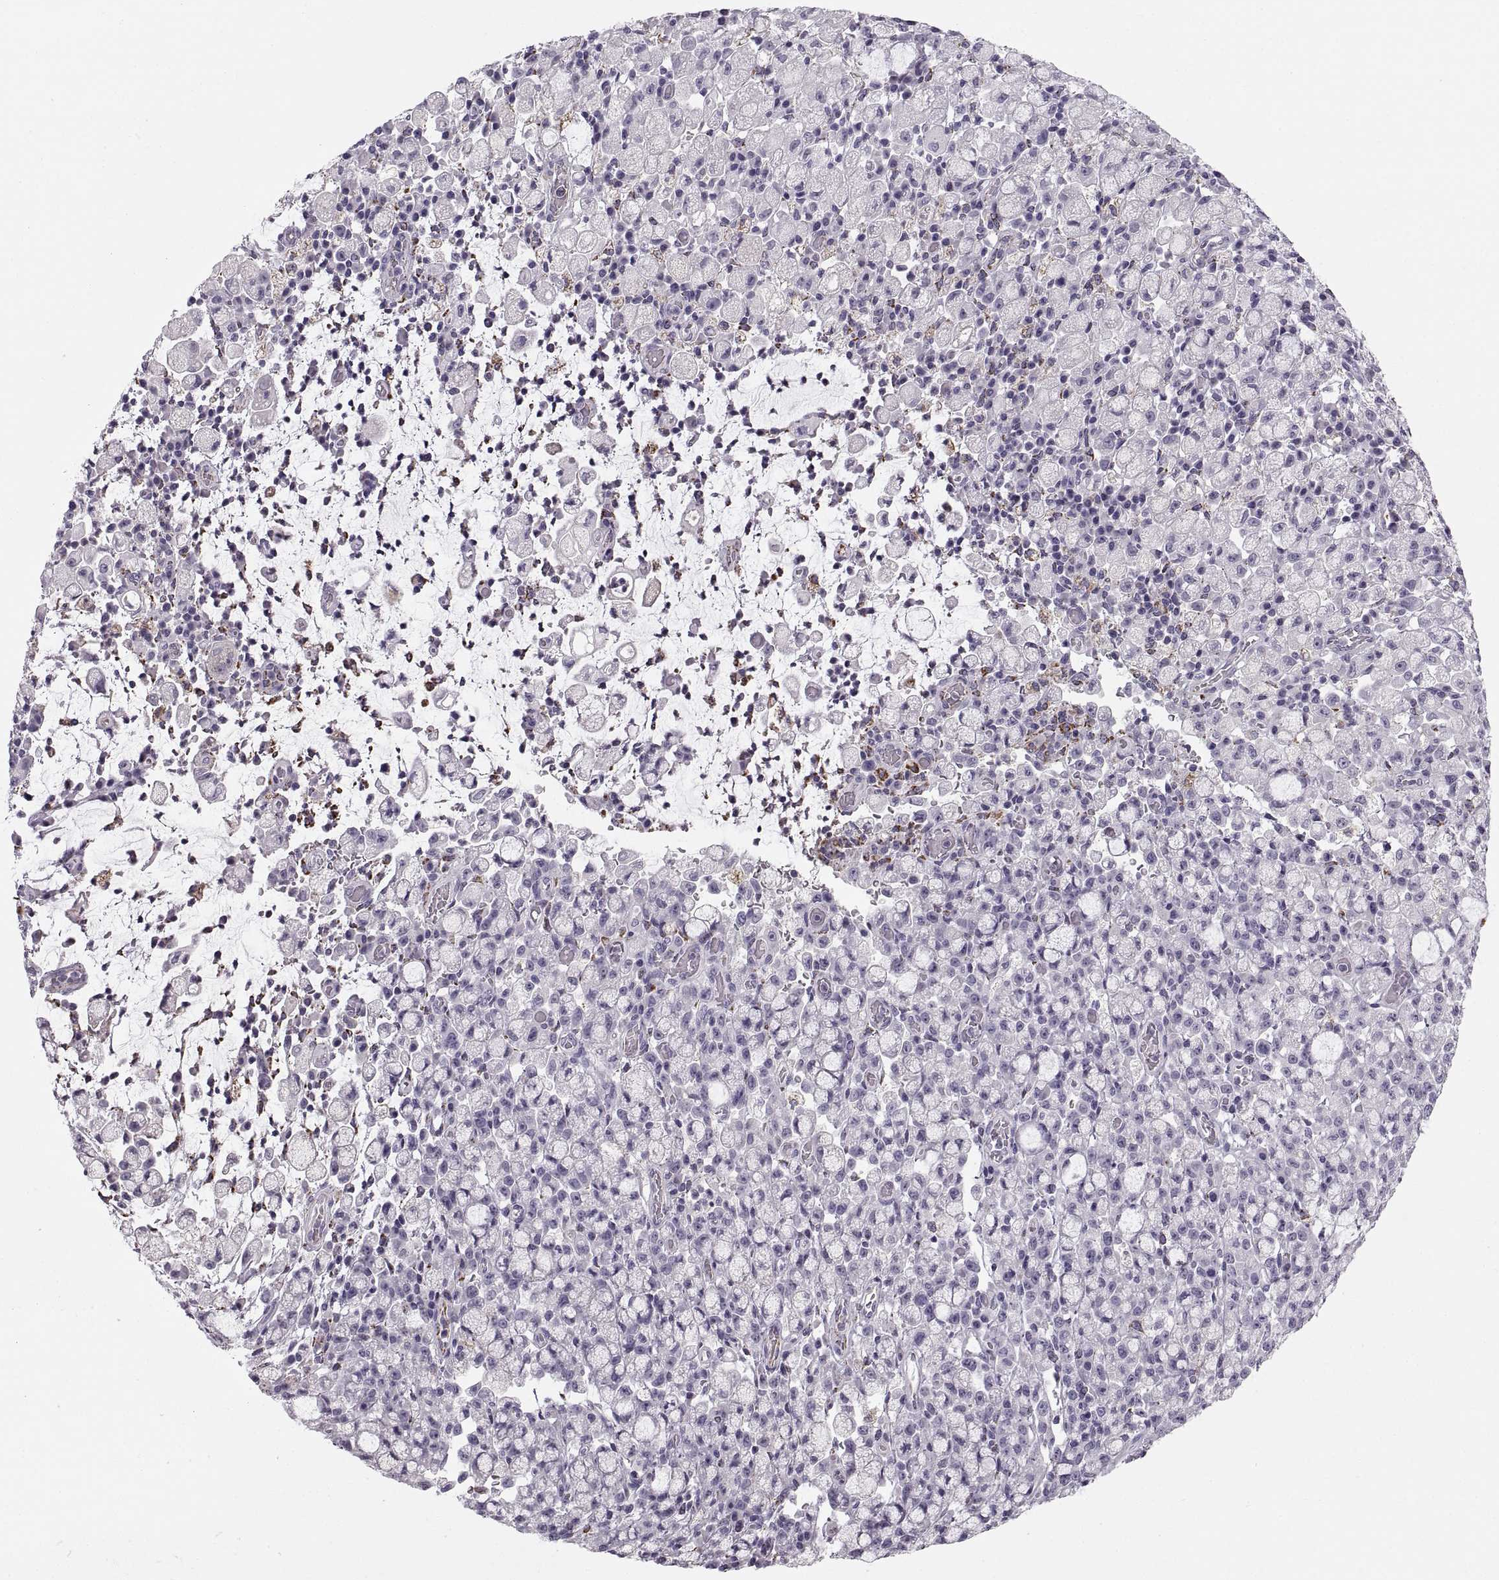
{"staining": {"intensity": "negative", "quantity": "none", "location": "none"}, "tissue": "stomach cancer", "cell_type": "Tumor cells", "image_type": "cancer", "snomed": [{"axis": "morphology", "description": "Adenocarcinoma, NOS"}, {"axis": "topography", "description": "Stomach"}], "caption": "High power microscopy photomicrograph of an immunohistochemistry image of stomach adenocarcinoma, revealing no significant staining in tumor cells.", "gene": "COL9A3", "patient": {"sex": "male", "age": 58}}